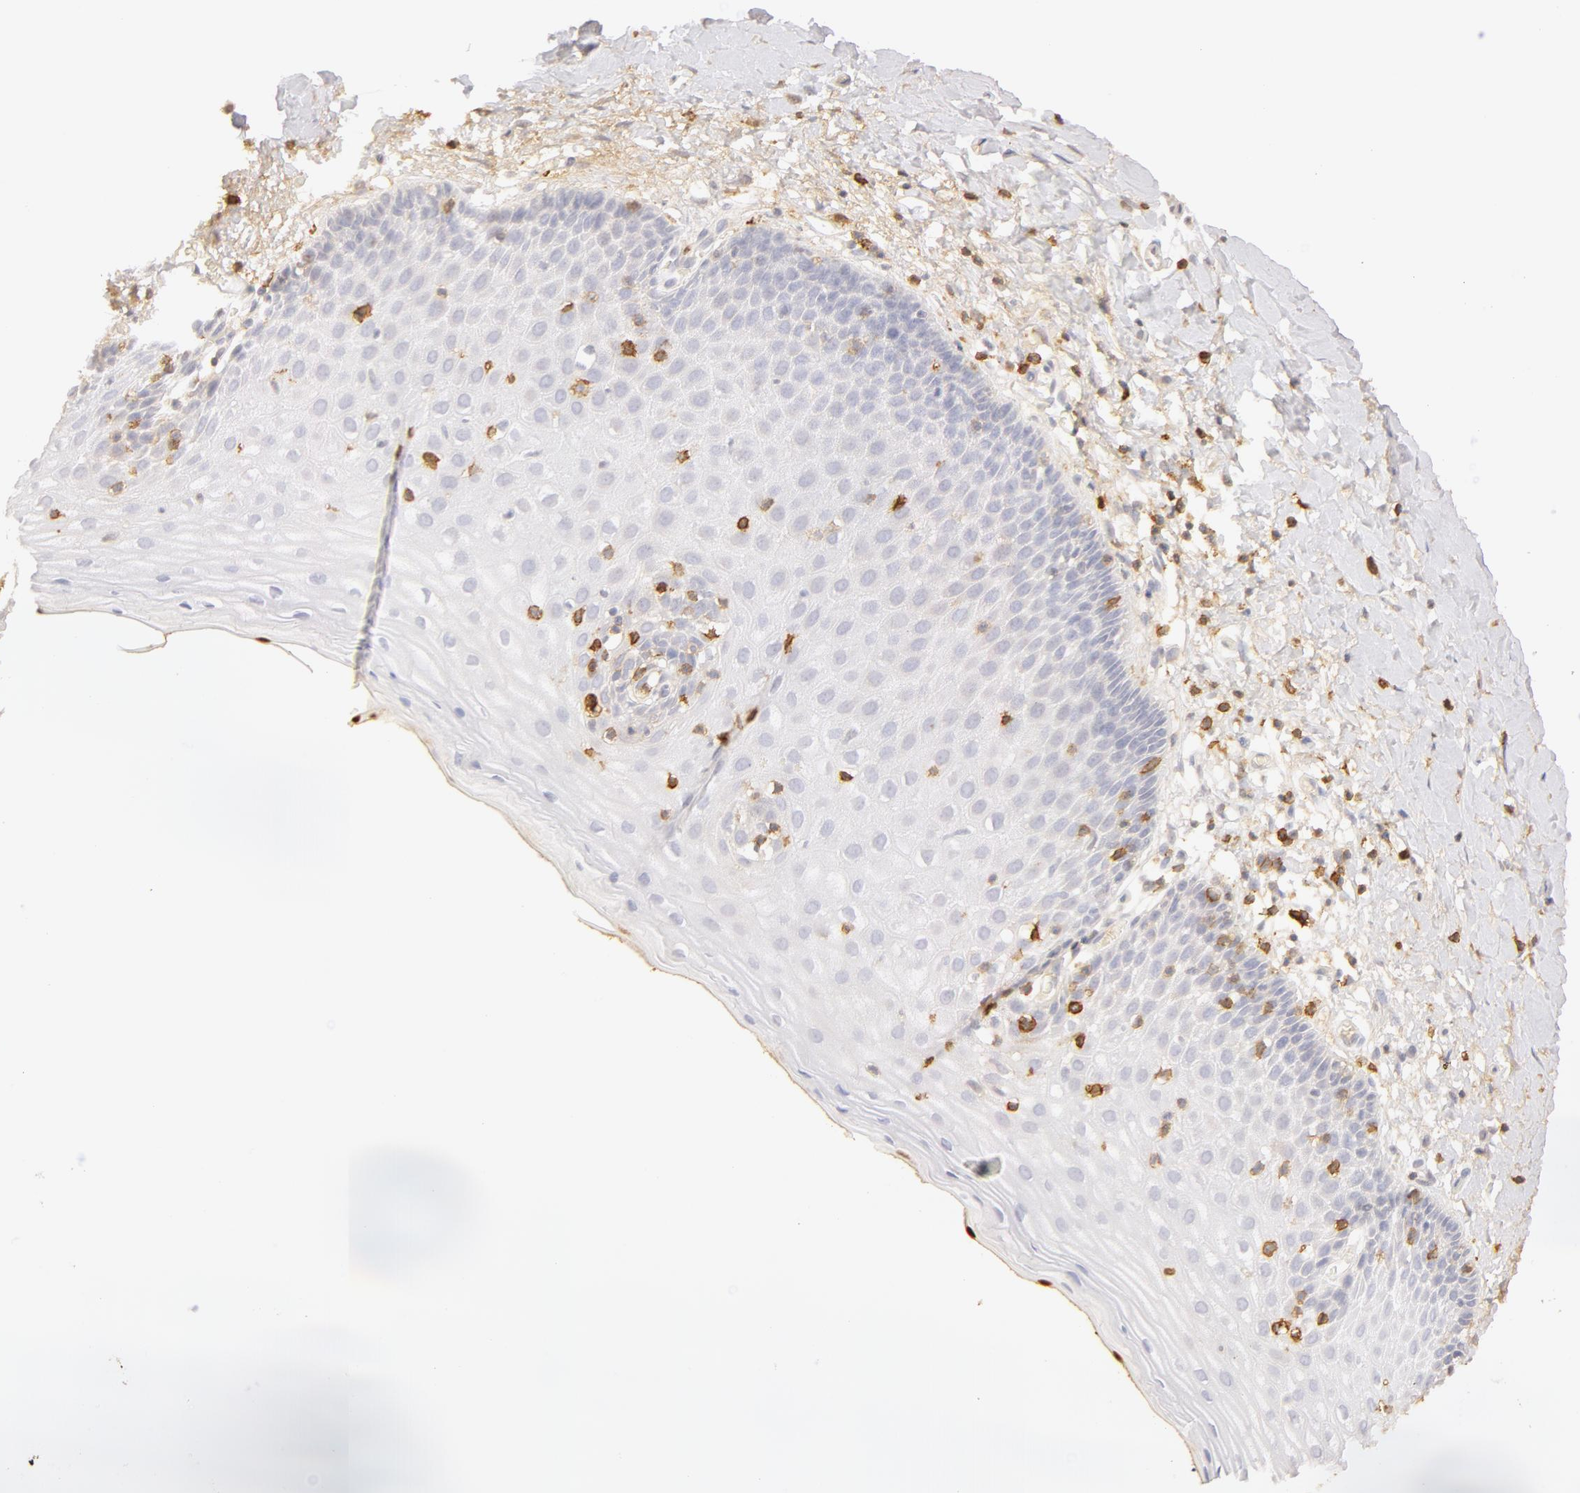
{"staining": {"intensity": "negative", "quantity": "none", "location": "none"}, "tissue": "cervix", "cell_type": "Glandular cells", "image_type": "normal", "snomed": [{"axis": "morphology", "description": "Normal tissue, NOS"}, {"axis": "topography", "description": "Cervix"}], "caption": "A high-resolution photomicrograph shows IHC staining of normal cervix, which demonstrates no significant expression in glandular cells.", "gene": "C1R", "patient": {"sex": "female", "age": 53}}